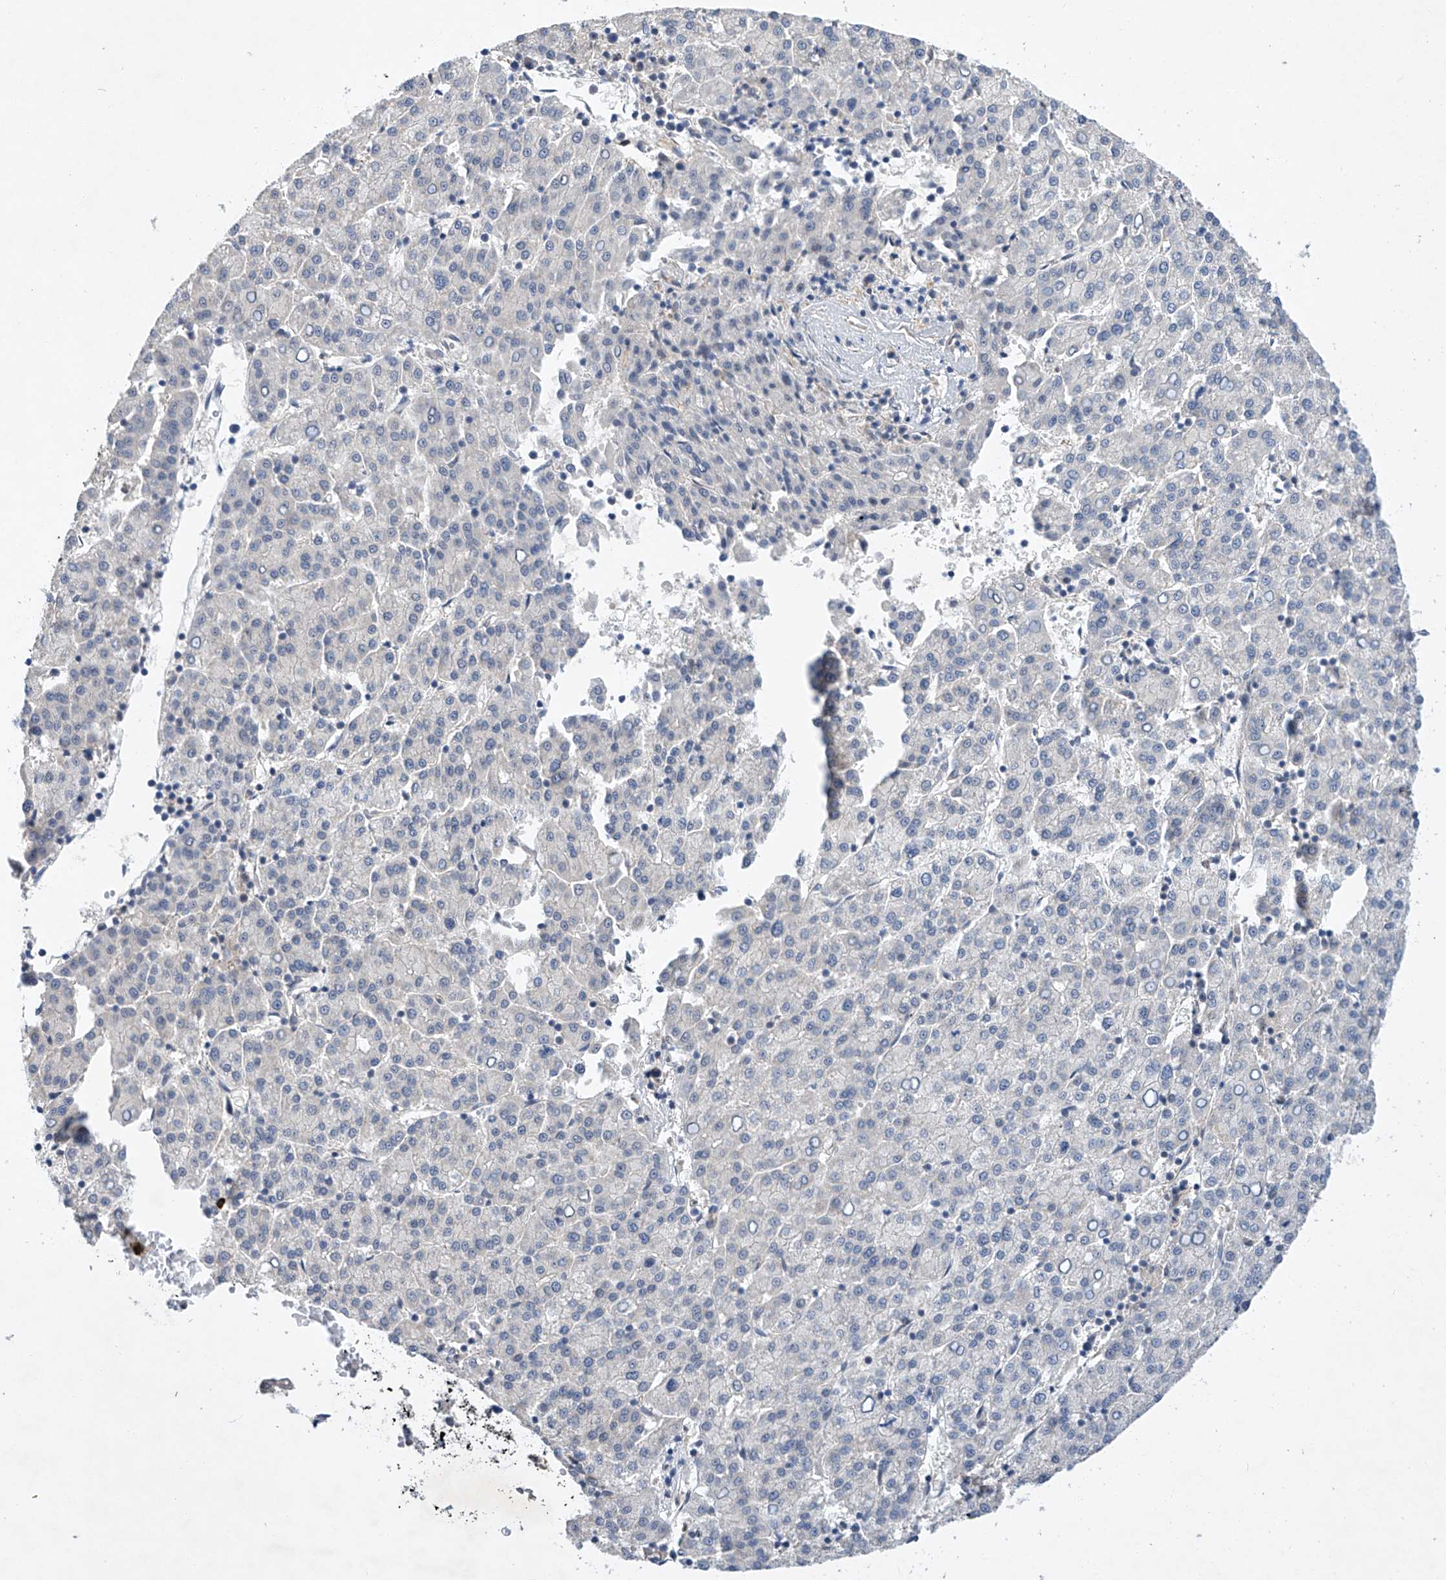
{"staining": {"intensity": "negative", "quantity": "none", "location": "none"}, "tissue": "liver cancer", "cell_type": "Tumor cells", "image_type": "cancer", "snomed": [{"axis": "morphology", "description": "Carcinoma, Hepatocellular, NOS"}, {"axis": "topography", "description": "Liver"}], "caption": "Liver hepatocellular carcinoma was stained to show a protein in brown. There is no significant expression in tumor cells.", "gene": "AMD1", "patient": {"sex": "female", "age": 58}}